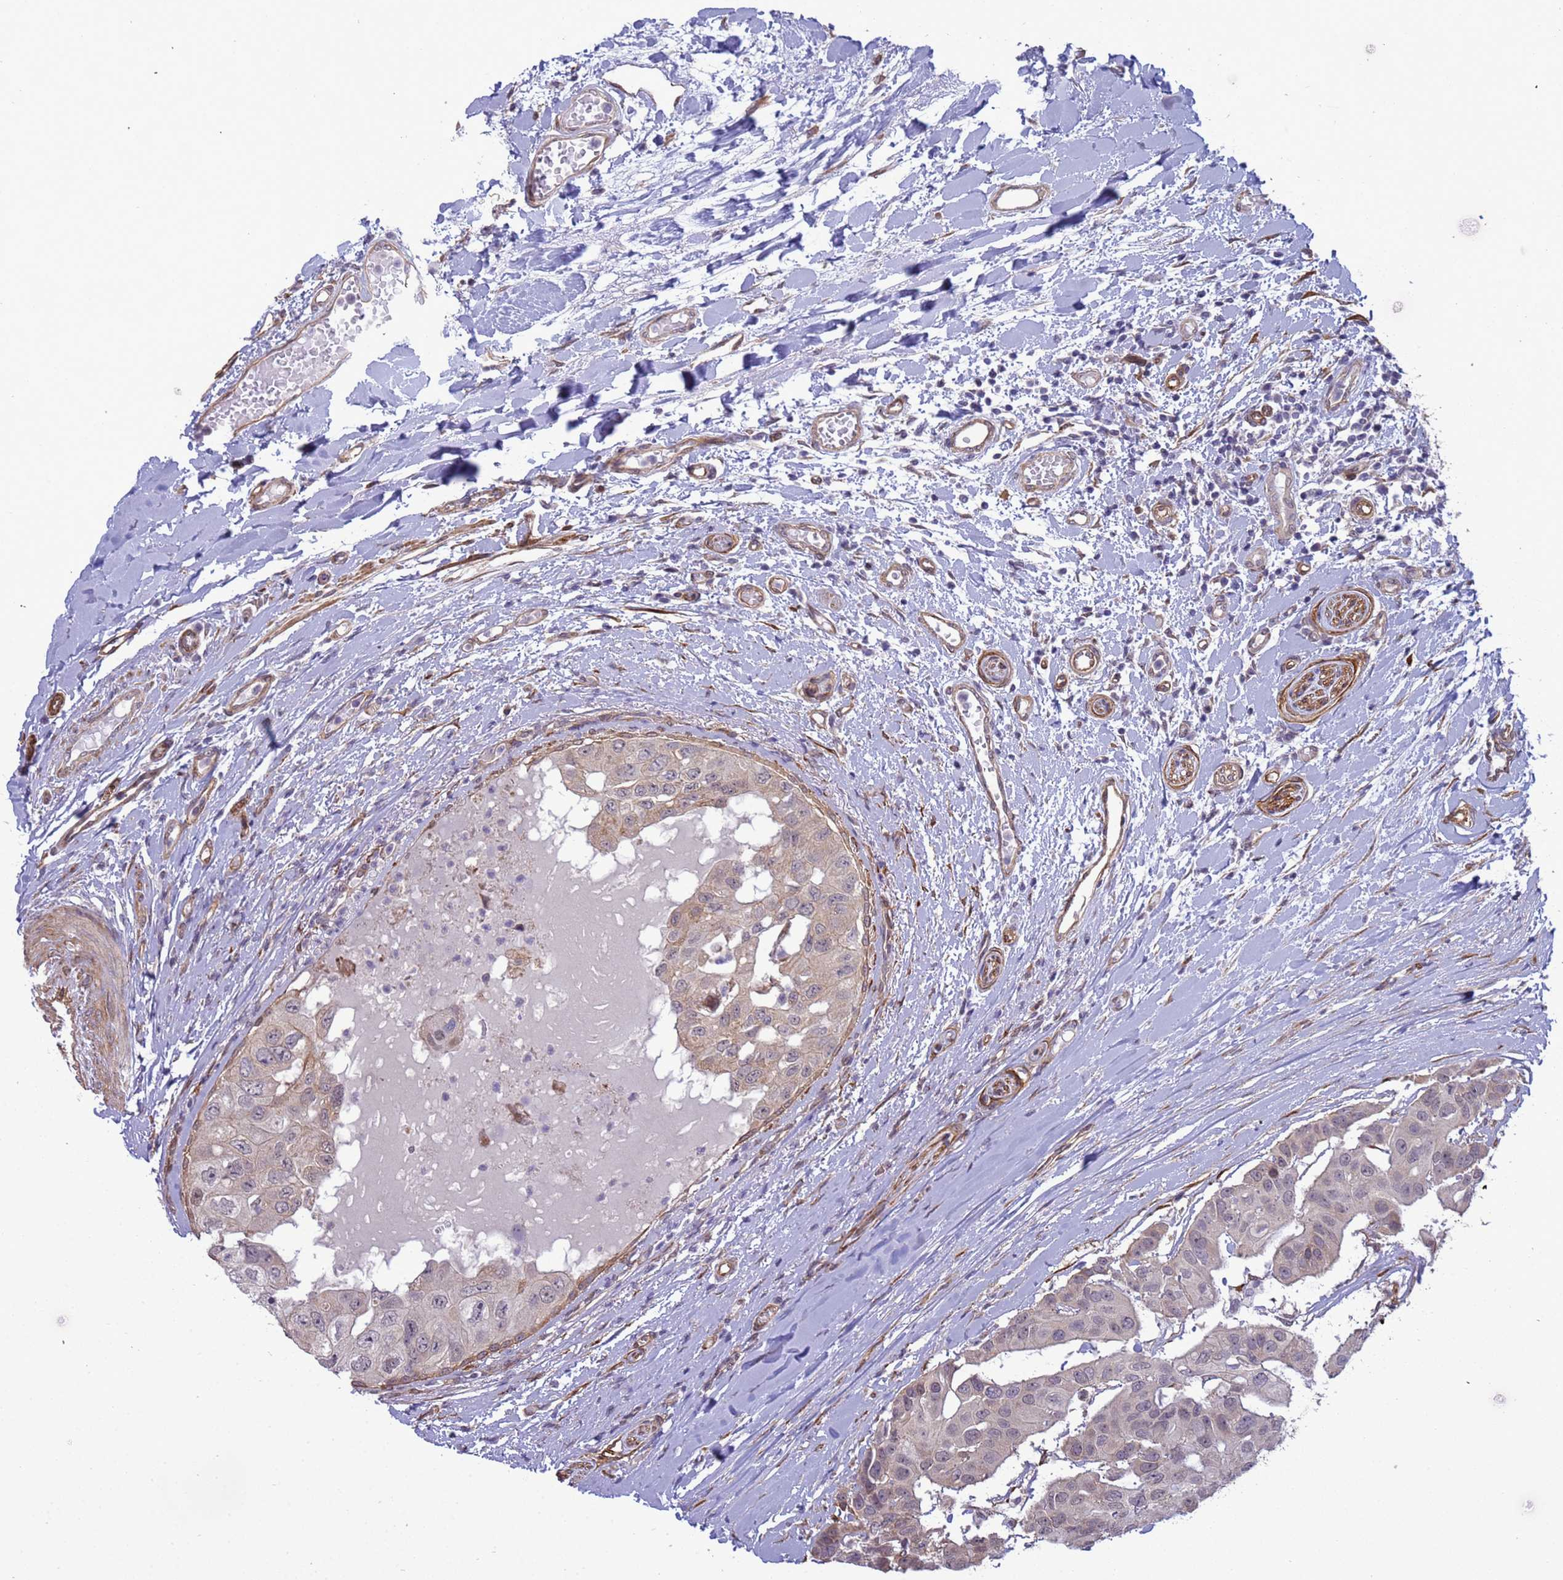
{"staining": {"intensity": "weak", "quantity": "<25%", "location": "nuclear"}, "tissue": "head and neck cancer", "cell_type": "Tumor cells", "image_type": "cancer", "snomed": [{"axis": "morphology", "description": "Adenocarcinoma, NOS"}, {"axis": "morphology", "description": "Adenocarcinoma, metastatic, NOS"}, {"axis": "topography", "description": "Head-Neck"}], "caption": "Immunohistochemistry histopathology image of head and neck cancer stained for a protein (brown), which demonstrates no expression in tumor cells.", "gene": "ITGB4", "patient": {"sex": "male", "age": 75}}